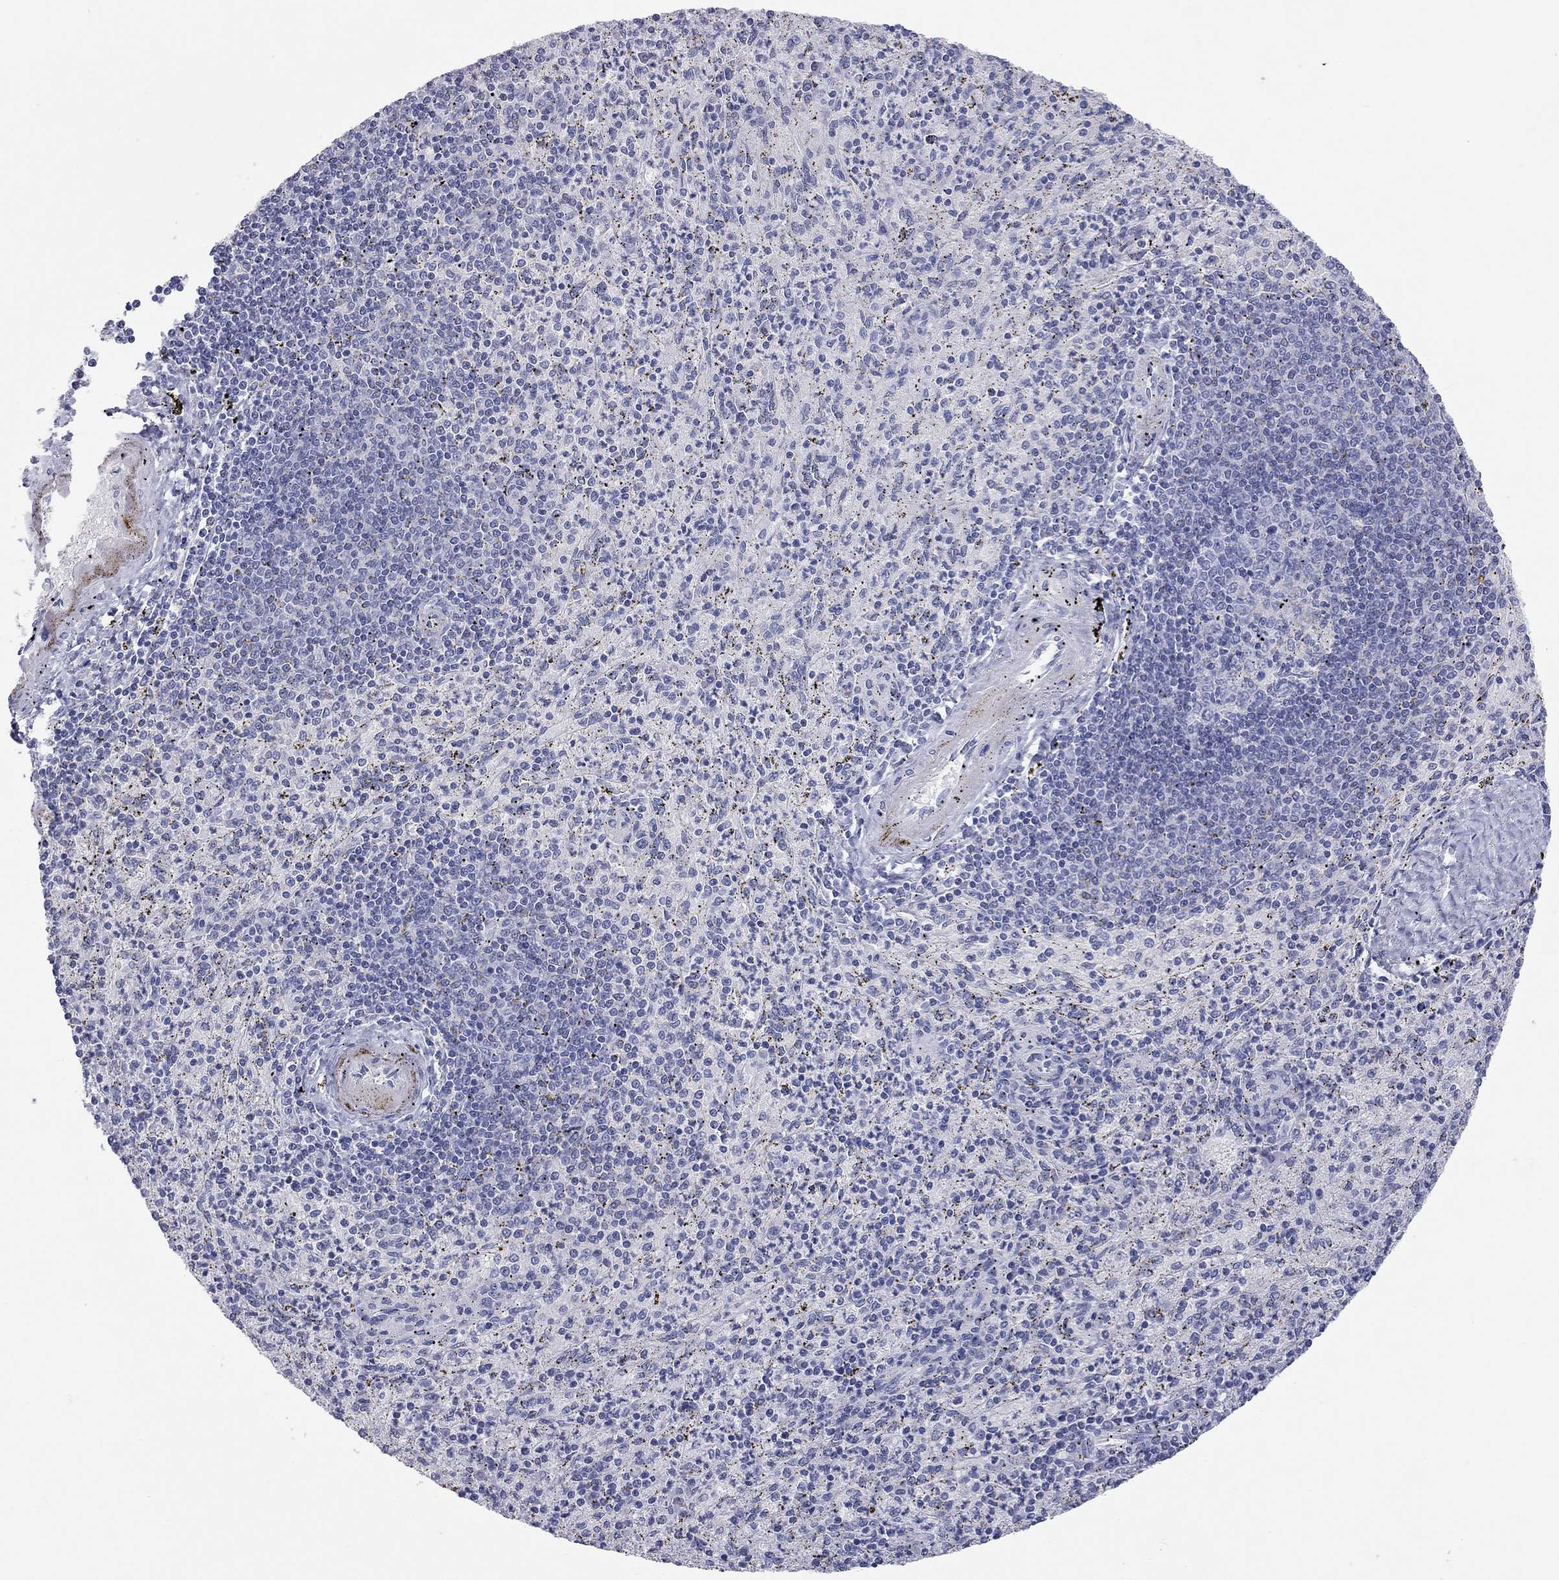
{"staining": {"intensity": "negative", "quantity": "none", "location": "none"}, "tissue": "spleen", "cell_type": "Cells in red pulp", "image_type": "normal", "snomed": [{"axis": "morphology", "description": "Normal tissue, NOS"}, {"axis": "topography", "description": "Spleen"}], "caption": "Cells in red pulp show no significant staining in benign spleen. (Brightfield microscopy of DAB immunohistochemistry (IHC) at high magnification).", "gene": "PCDHGC5", "patient": {"sex": "male", "age": 60}}